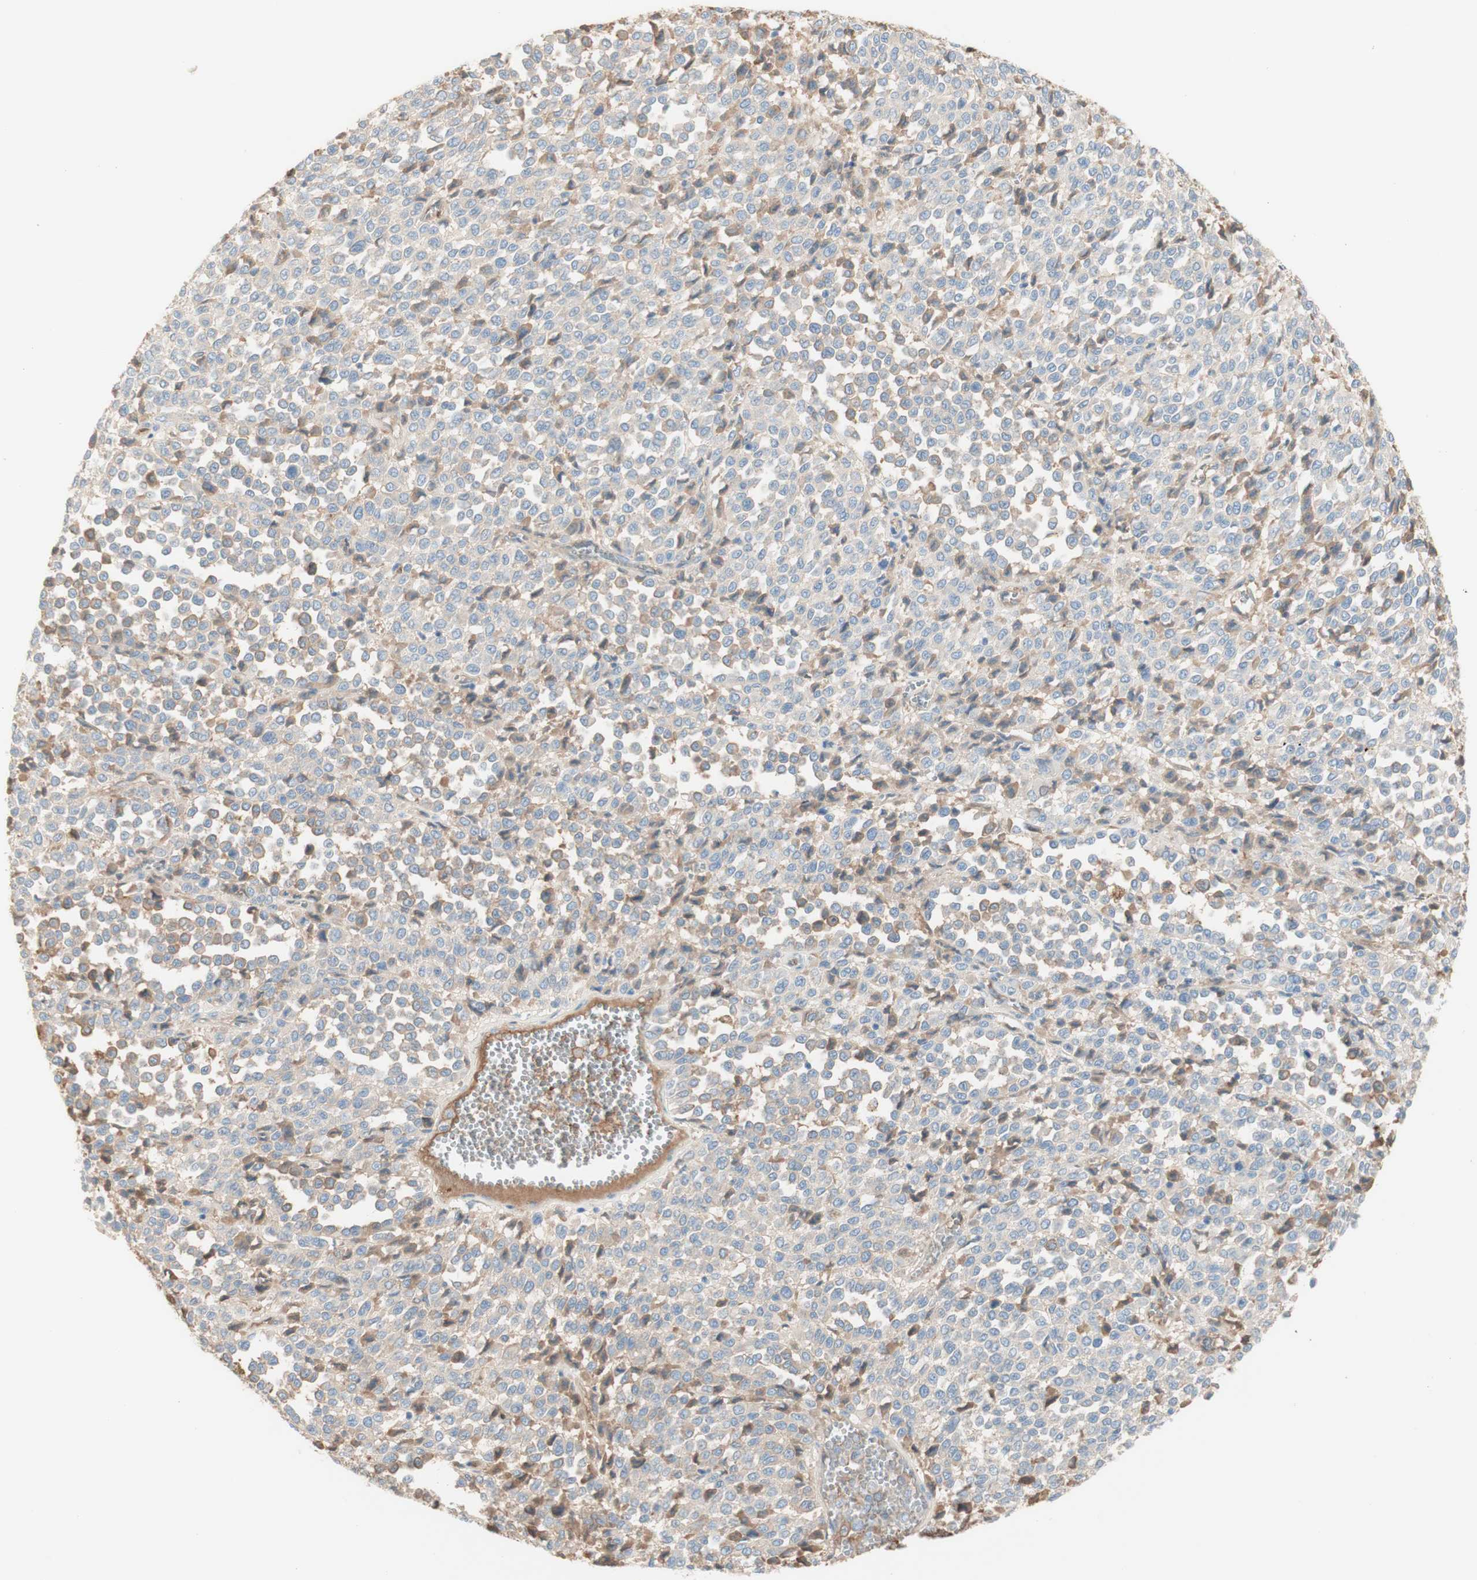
{"staining": {"intensity": "moderate", "quantity": "<25%", "location": "cytoplasmic/membranous"}, "tissue": "melanoma", "cell_type": "Tumor cells", "image_type": "cancer", "snomed": [{"axis": "morphology", "description": "Malignant melanoma, Metastatic site"}, {"axis": "topography", "description": "Pancreas"}], "caption": "Melanoma stained with immunohistochemistry (IHC) demonstrates moderate cytoplasmic/membranous positivity in about <25% of tumor cells.", "gene": "KNG1", "patient": {"sex": "female", "age": 30}}